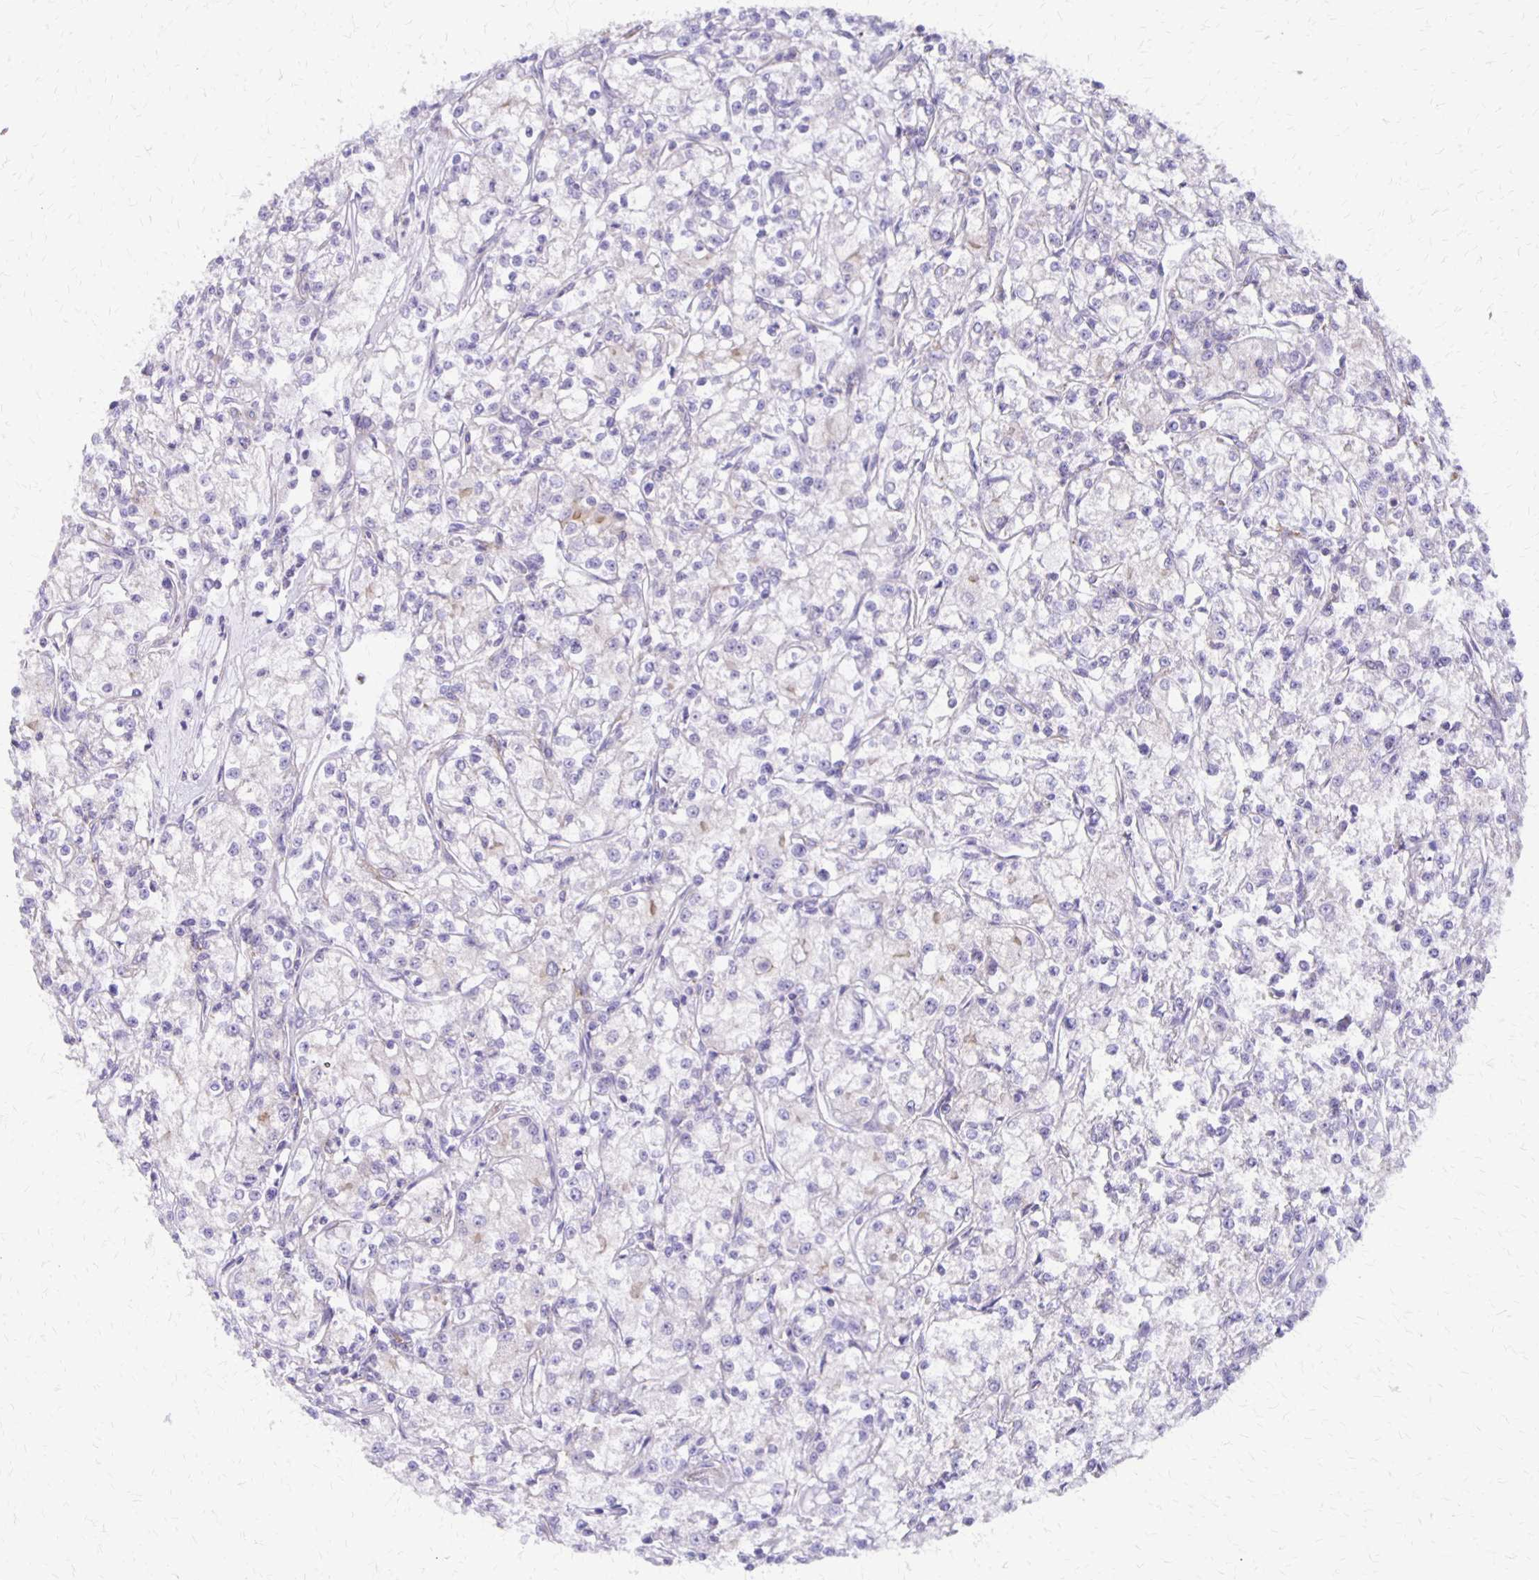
{"staining": {"intensity": "negative", "quantity": "none", "location": "none"}, "tissue": "renal cancer", "cell_type": "Tumor cells", "image_type": "cancer", "snomed": [{"axis": "morphology", "description": "Adenocarcinoma, NOS"}, {"axis": "topography", "description": "Kidney"}], "caption": "Tumor cells are negative for brown protein staining in renal cancer.", "gene": "SEPTIN5", "patient": {"sex": "female", "age": 59}}